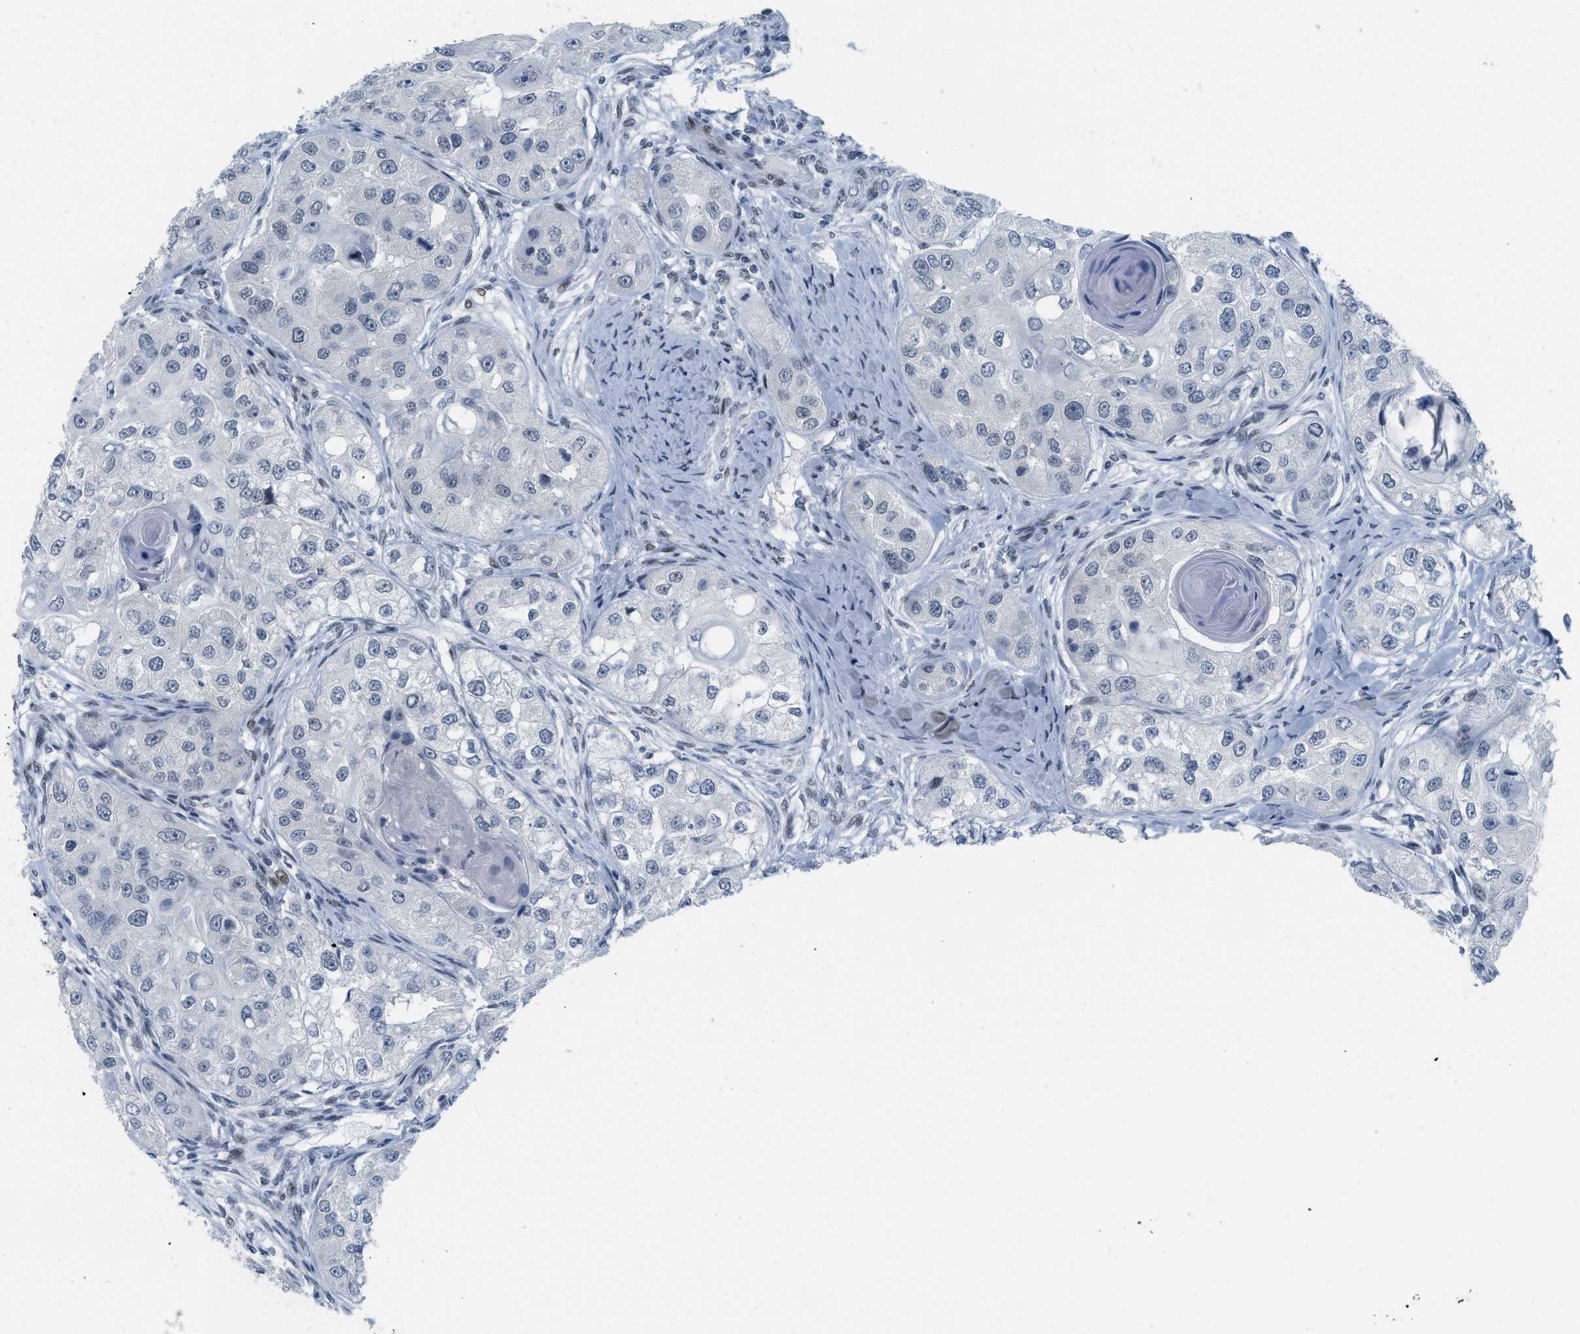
{"staining": {"intensity": "negative", "quantity": "none", "location": "none"}, "tissue": "head and neck cancer", "cell_type": "Tumor cells", "image_type": "cancer", "snomed": [{"axis": "morphology", "description": "Normal tissue, NOS"}, {"axis": "morphology", "description": "Squamous cell carcinoma, NOS"}, {"axis": "topography", "description": "Skeletal muscle"}, {"axis": "topography", "description": "Head-Neck"}], "caption": "Immunohistochemistry of head and neck squamous cell carcinoma demonstrates no expression in tumor cells.", "gene": "PBX1", "patient": {"sex": "male", "age": 51}}